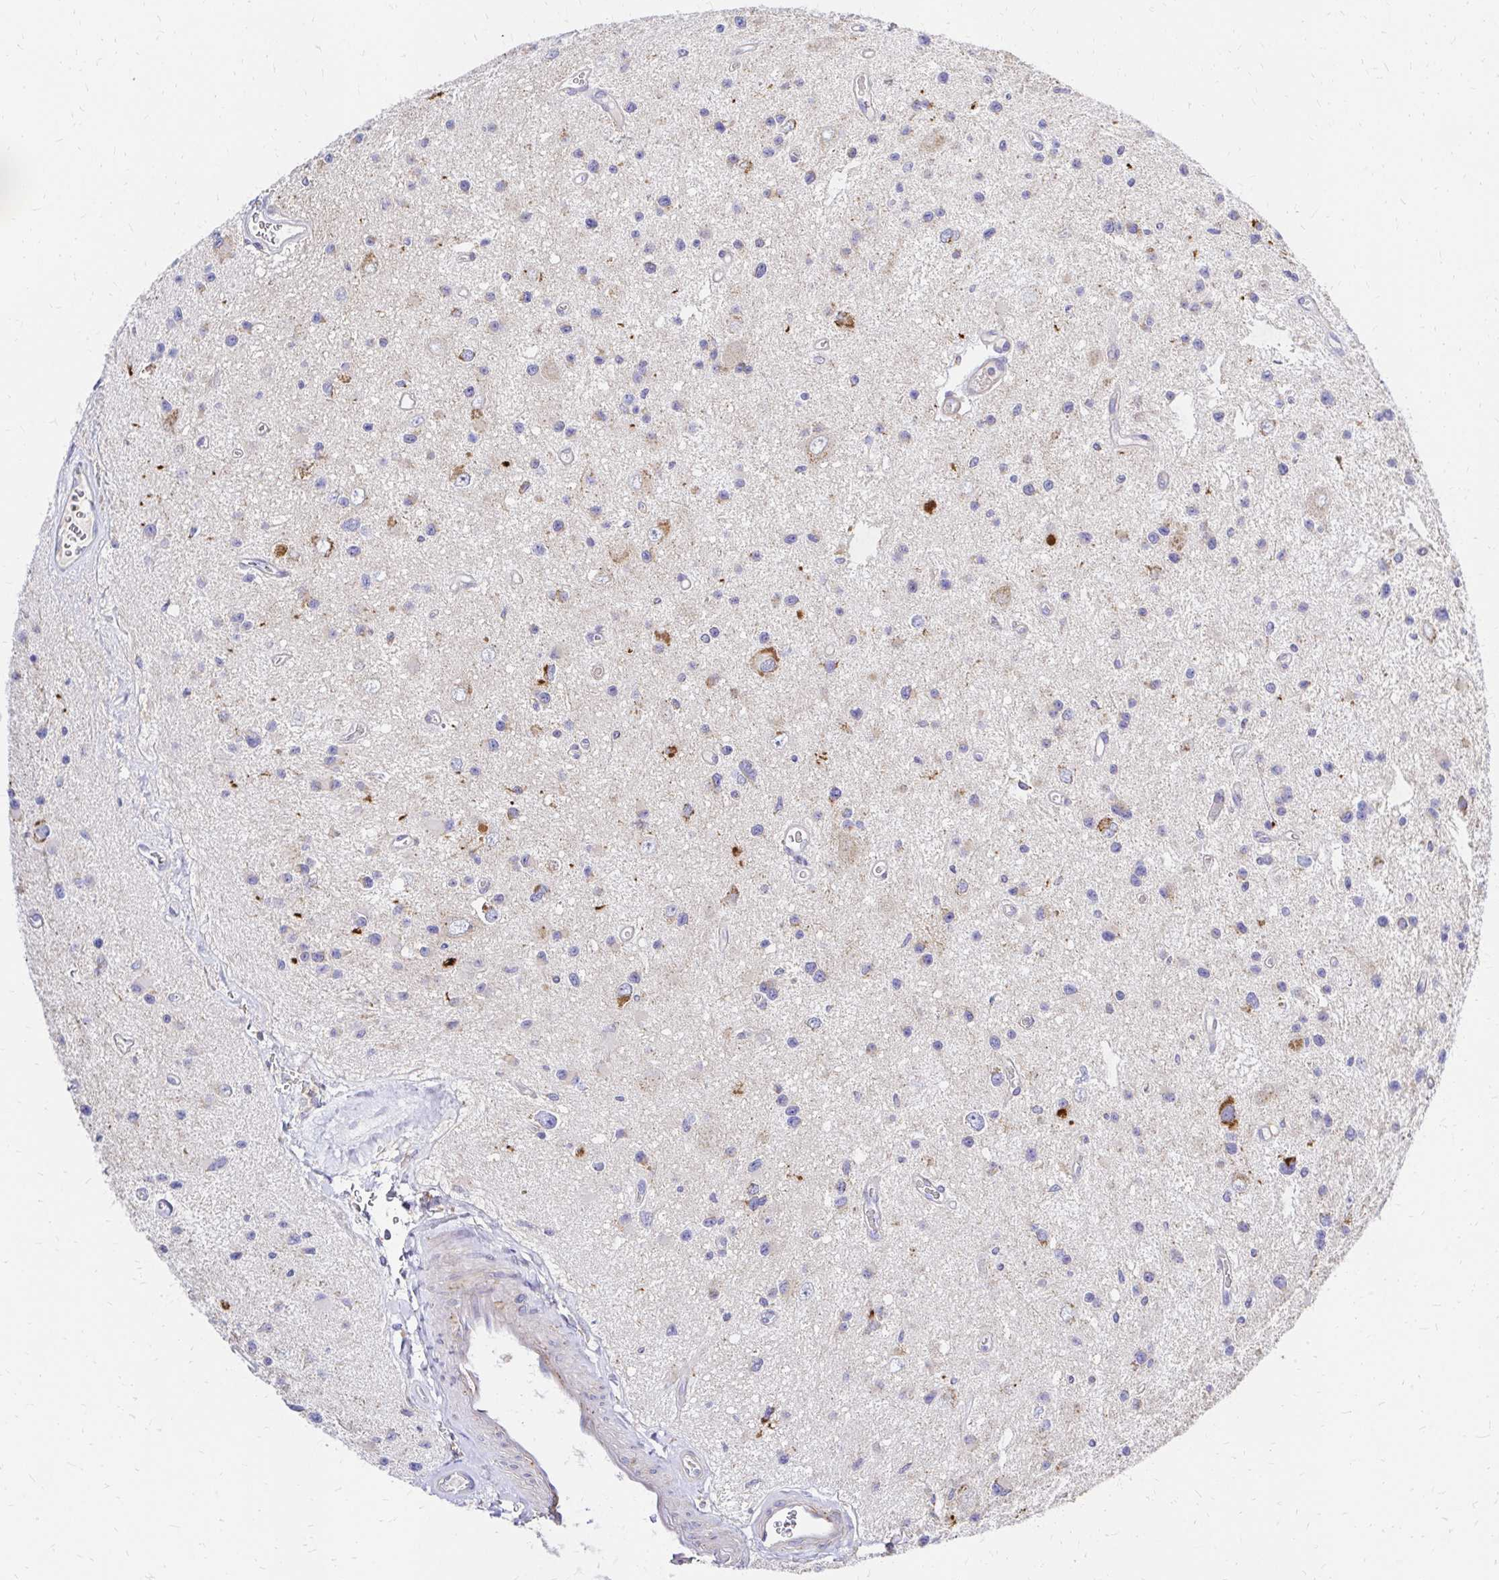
{"staining": {"intensity": "moderate", "quantity": "<25%", "location": "cytoplasmic/membranous"}, "tissue": "glioma", "cell_type": "Tumor cells", "image_type": "cancer", "snomed": [{"axis": "morphology", "description": "Glioma, malignant, Low grade"}, {"axis": "topography", "description": "Brain"}], "caption": "Immunohistochemistry of human glioma demonstrates low levels of moderate cytoplasmic/membranous positivity in about <25% of tumor cells. The protein is stained brown, and the nuclei are stained in blue (DAB IHC with brightfield microscopy, high magnification).", "gene": "MRPL13", "patient": {"sex": "male", "age": 43}}